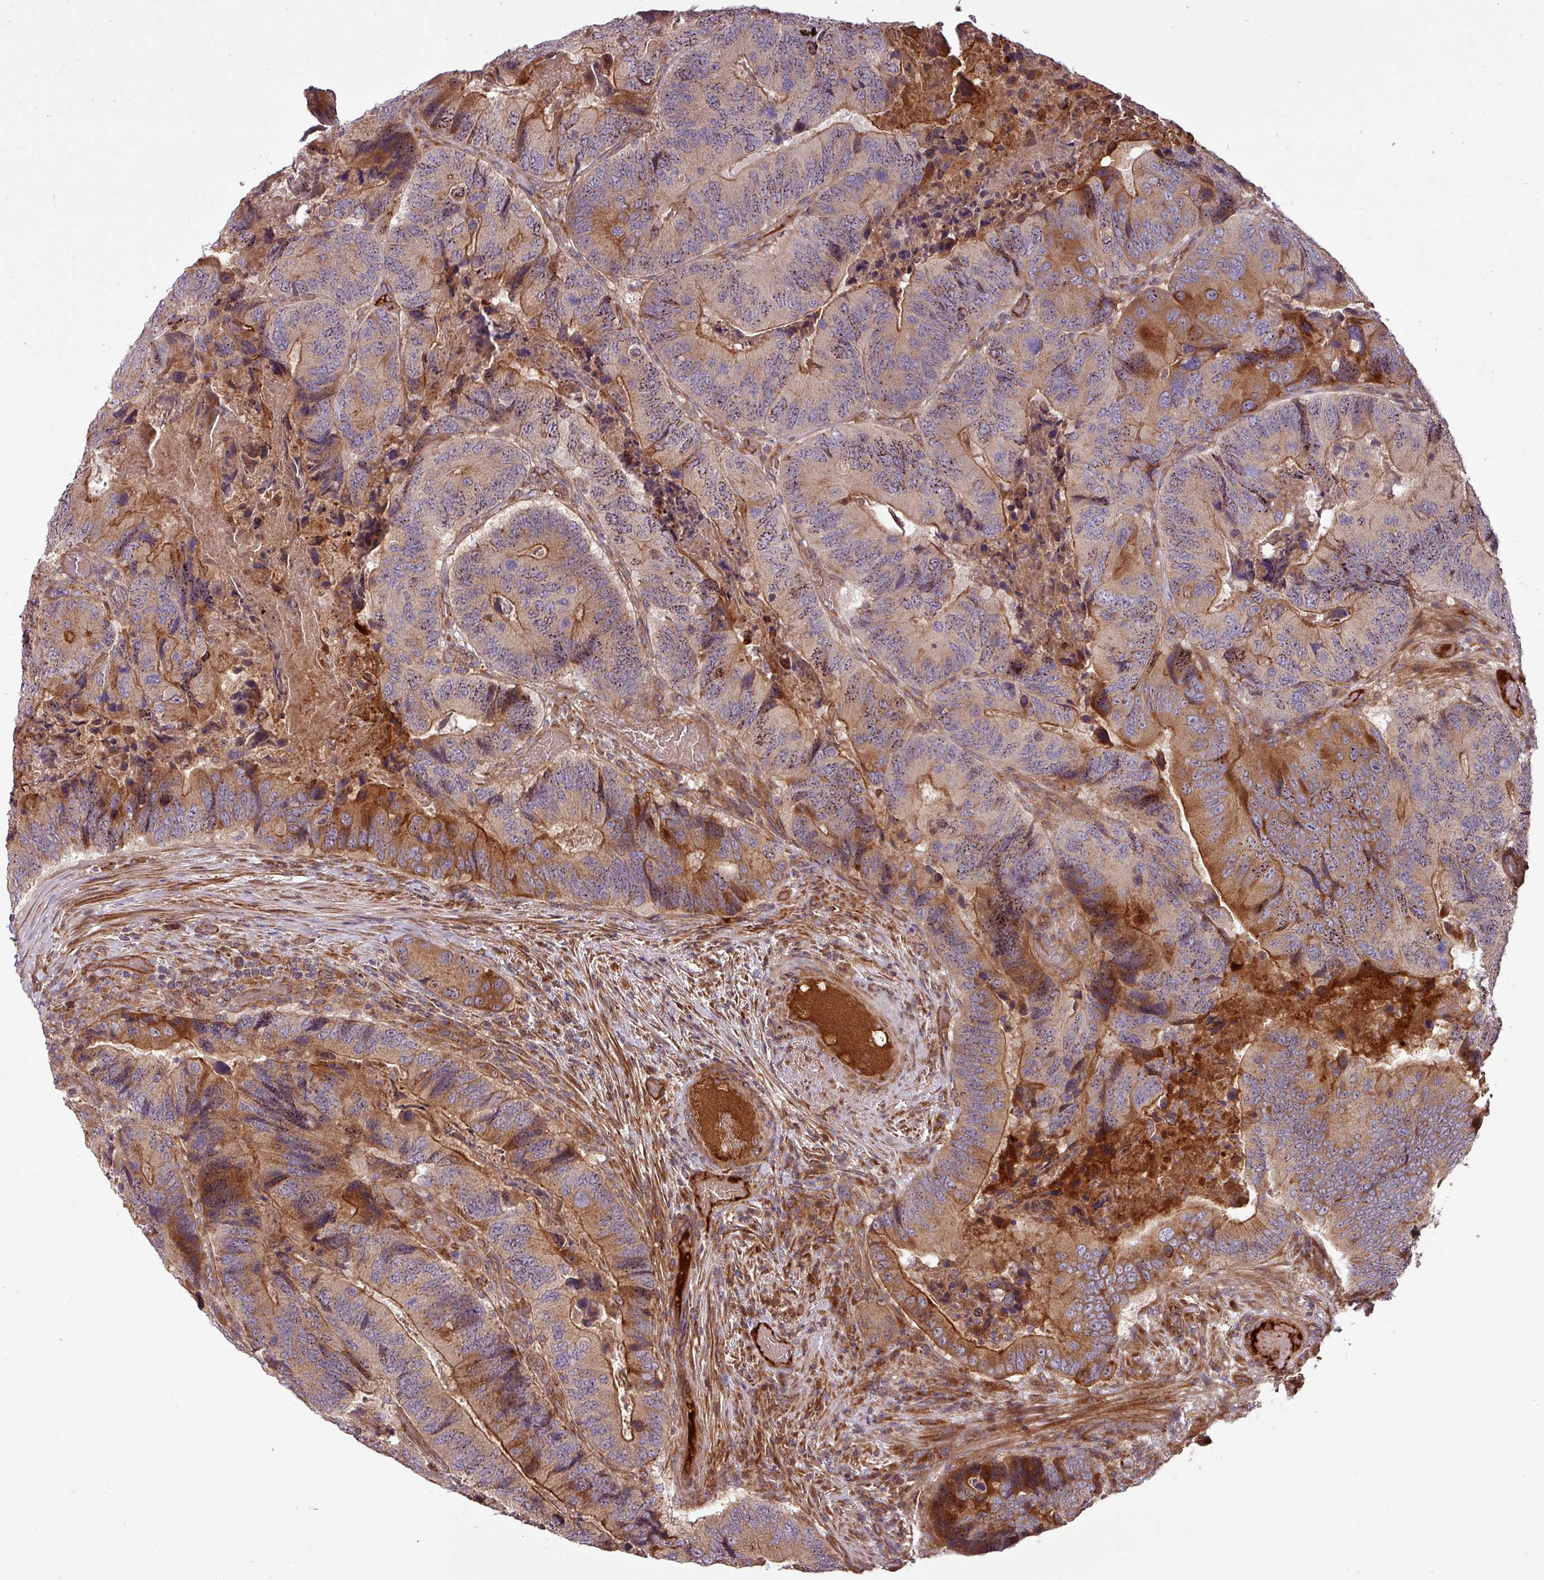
{"staining": {"intensity": "moderate", "quantity": ">75%", "location": "cytoplasmic/membranous"}, "tissue": "colorectal cancer", "cell_type": "Tumor cells", "image_type": "cancer", "snomed": [{"axis": "morphology", "description": "Adenocarcinoma, NOS"}, {"axis": "topography", "description": "Colon"}], "caption": "Immunohistochemistry of colorectal cancer shows medium levels of moderate cytoplasmic/membranous staining in approximately >75% of tumor cells.", "gene": "SNRNP25", "patient": {"sex": "male", "age": 84}}